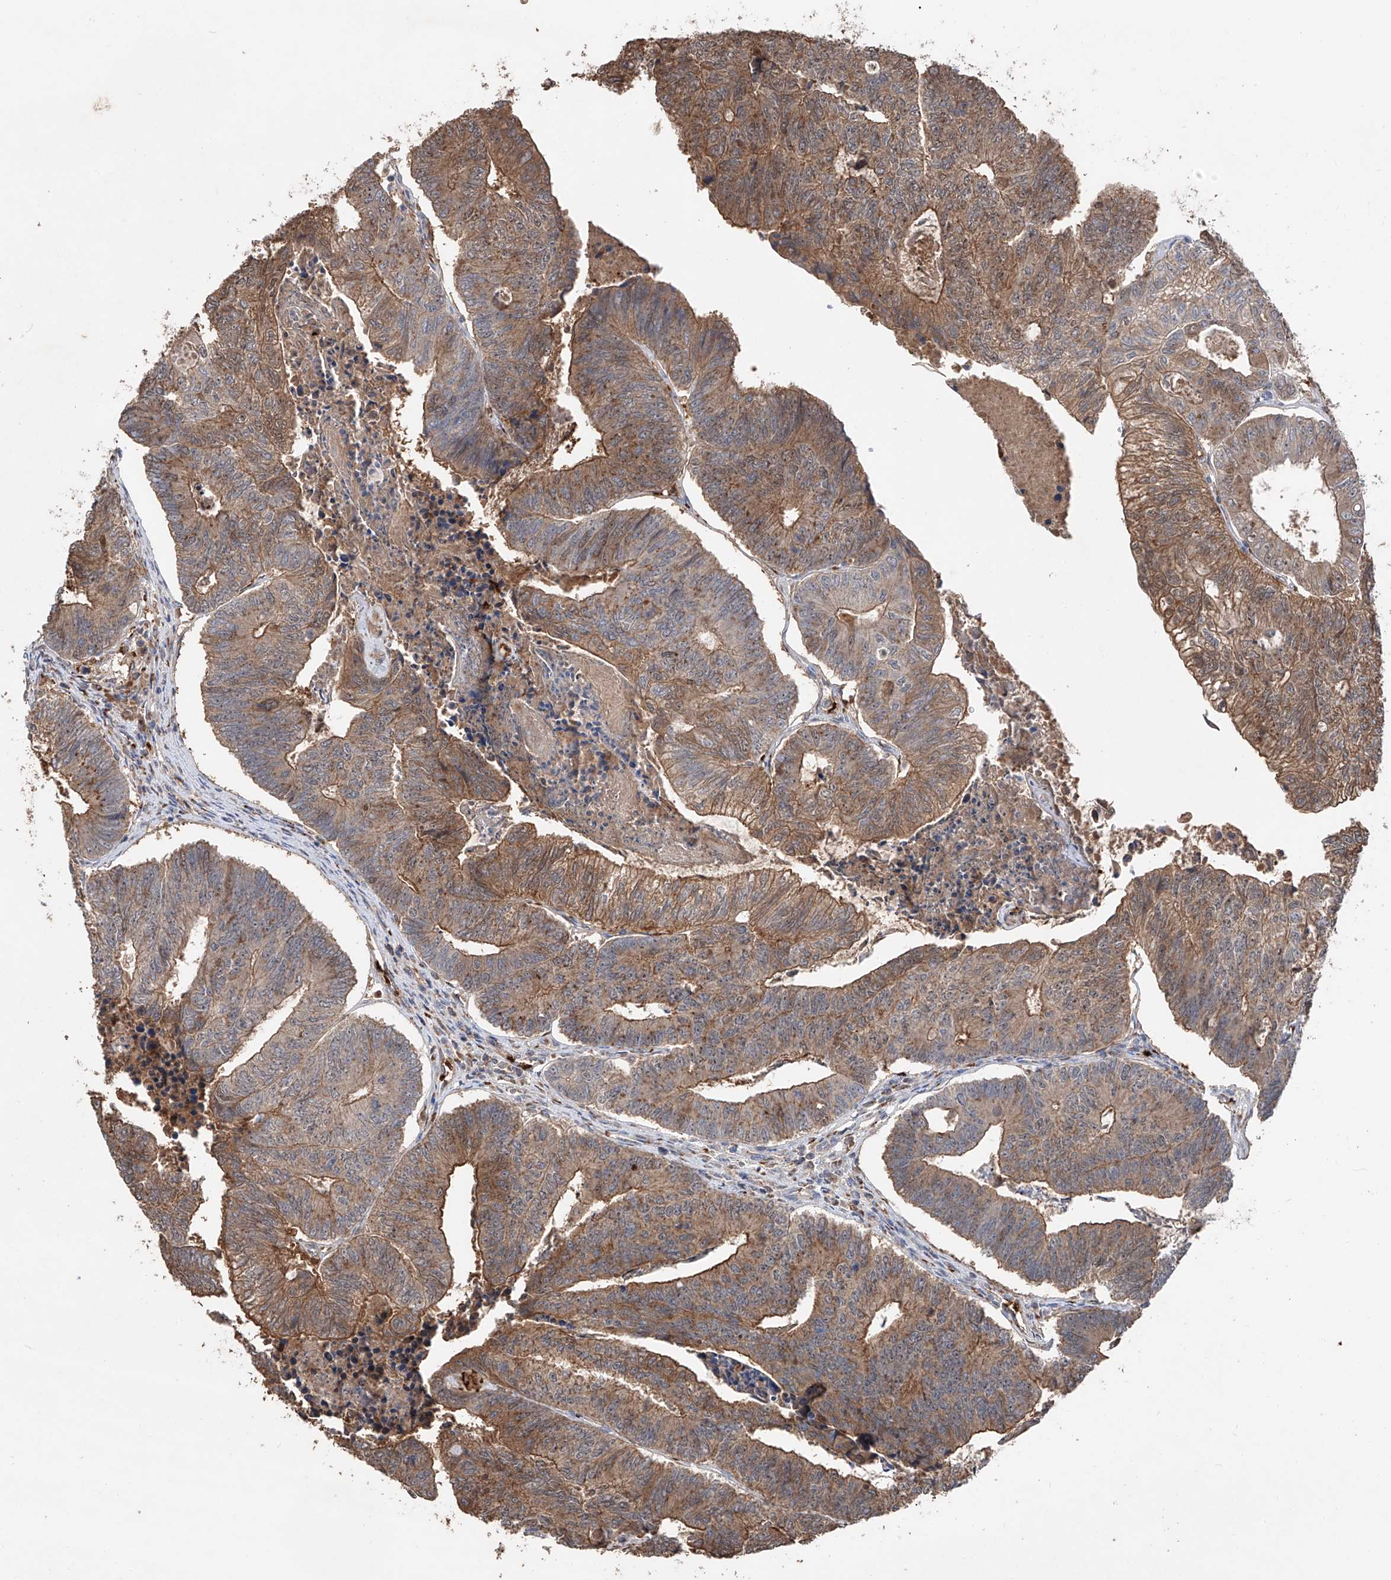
{"staining": {"intensity": "moderate", "quantity": ">75%", "location": "cytoplasmic/membranous"}, "tissue": "colorectal cancer", "cell_type": "Tumor cells", "image_type": "cancer", "snomed": [{"axis": "morphology", "description": "Adenocarcinoma, NOS"}, {"axis": "topography", "description": "Colon"}], "caption": "Brown immunohistochemical staining in colorectal adenocarcinoma displays moderate cytoplasmic/membranous staining in about >75% of tumor cells.", "gene": "EDN1", "patient": {"sex": "female", "age": 67}}